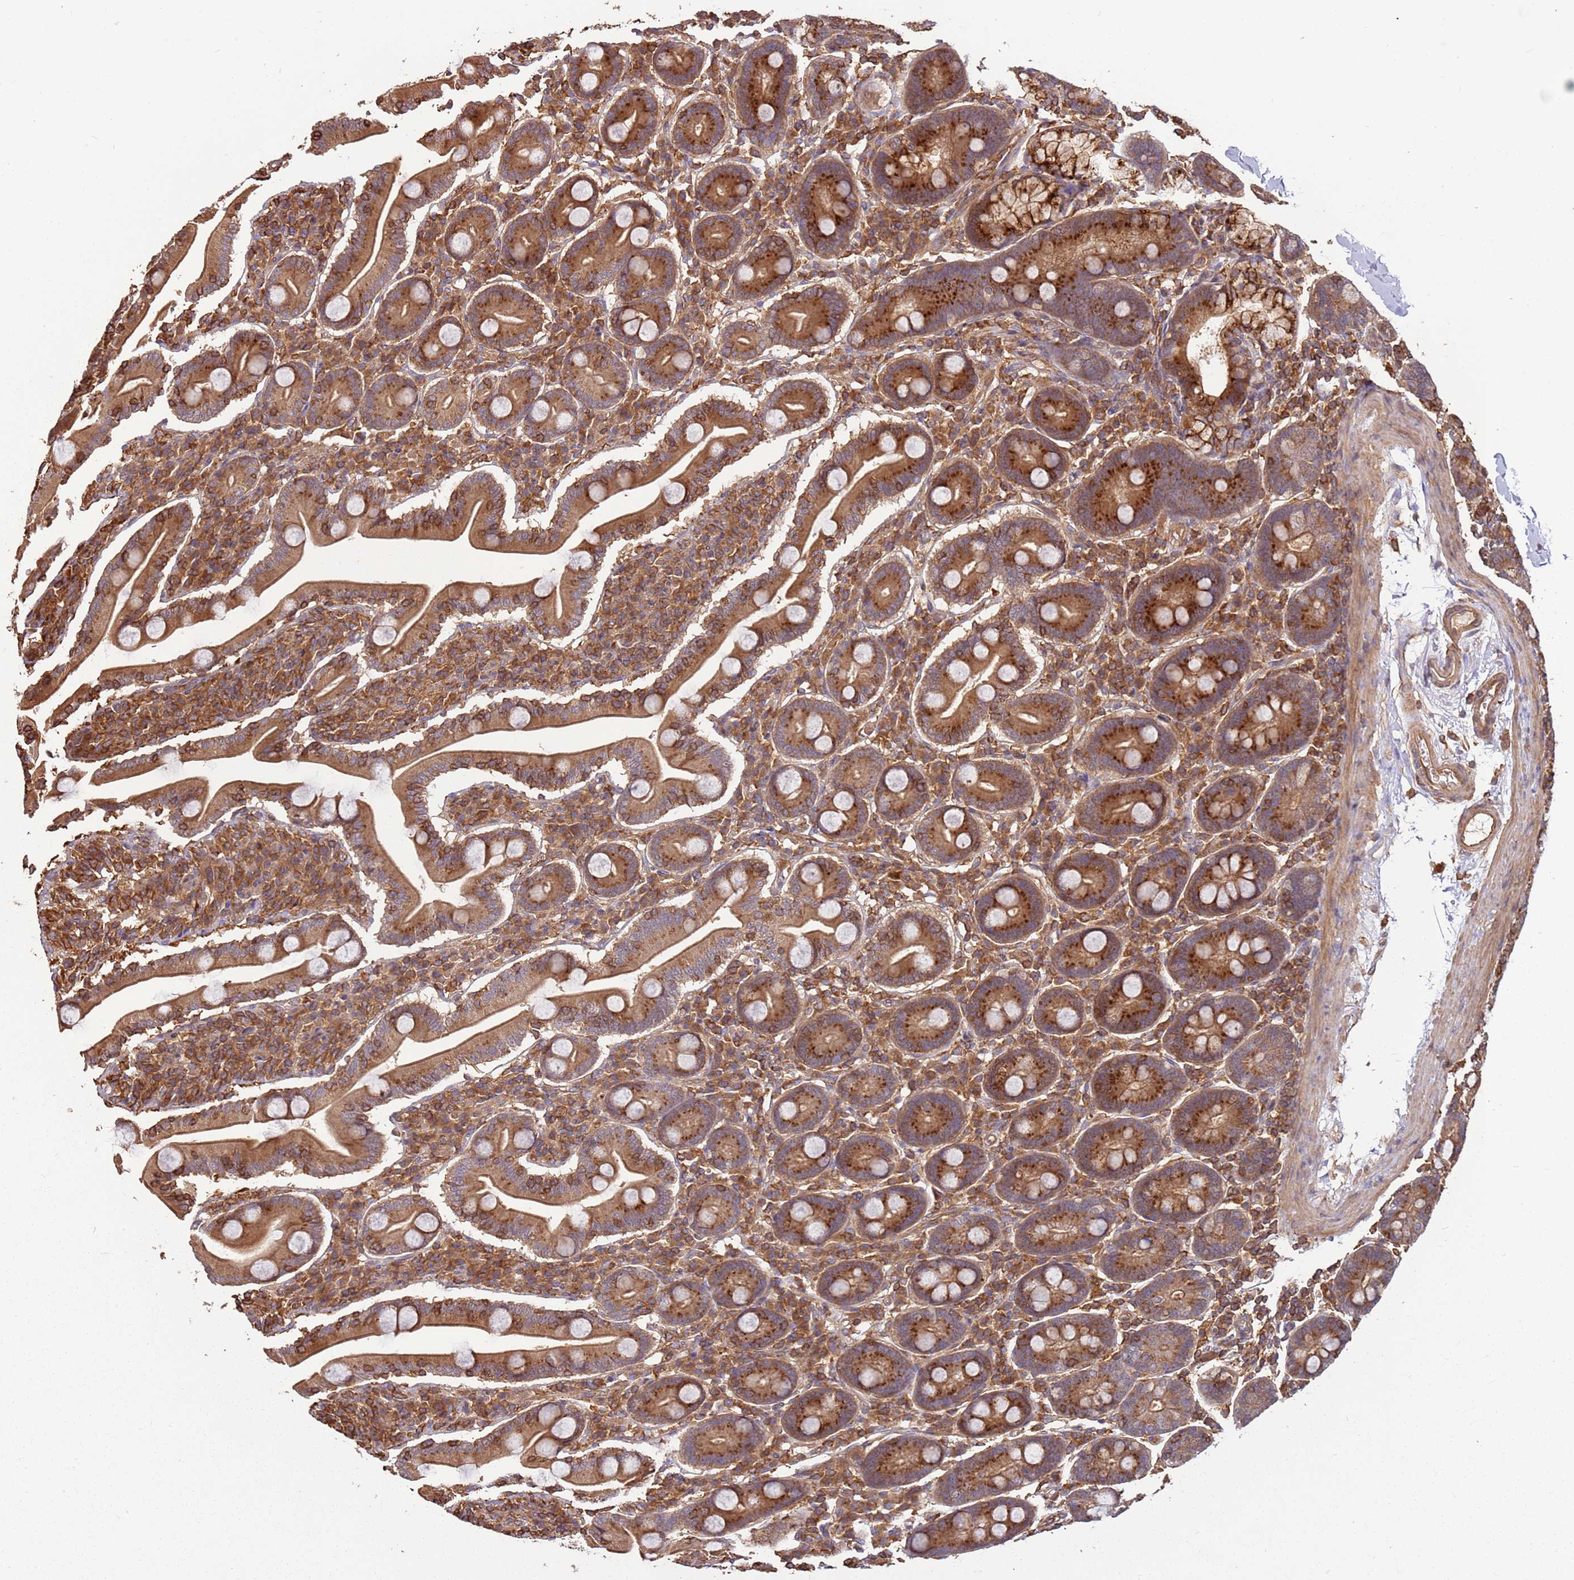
{"staining": {"intensity": "moderate", "quantity": ">75%", "location": "cytoplasmic/membranous"}, "tissue": "duodenum", "cell_type": "Glandular cells", "image_type": "normal", "snomed": [{"axis": "morphology", "description": "Normal tissue, NOS"}, {"axis": "topography", "description": "Duodenum"}], "caption": "Immunohistochemical staining of benign human duodenum displays moderate cytoplasmic/membranous protein positivity in about >75% of glandular cells.", "gene": "ACVR2A", "patient": {"sex": "male", "age": 35}}